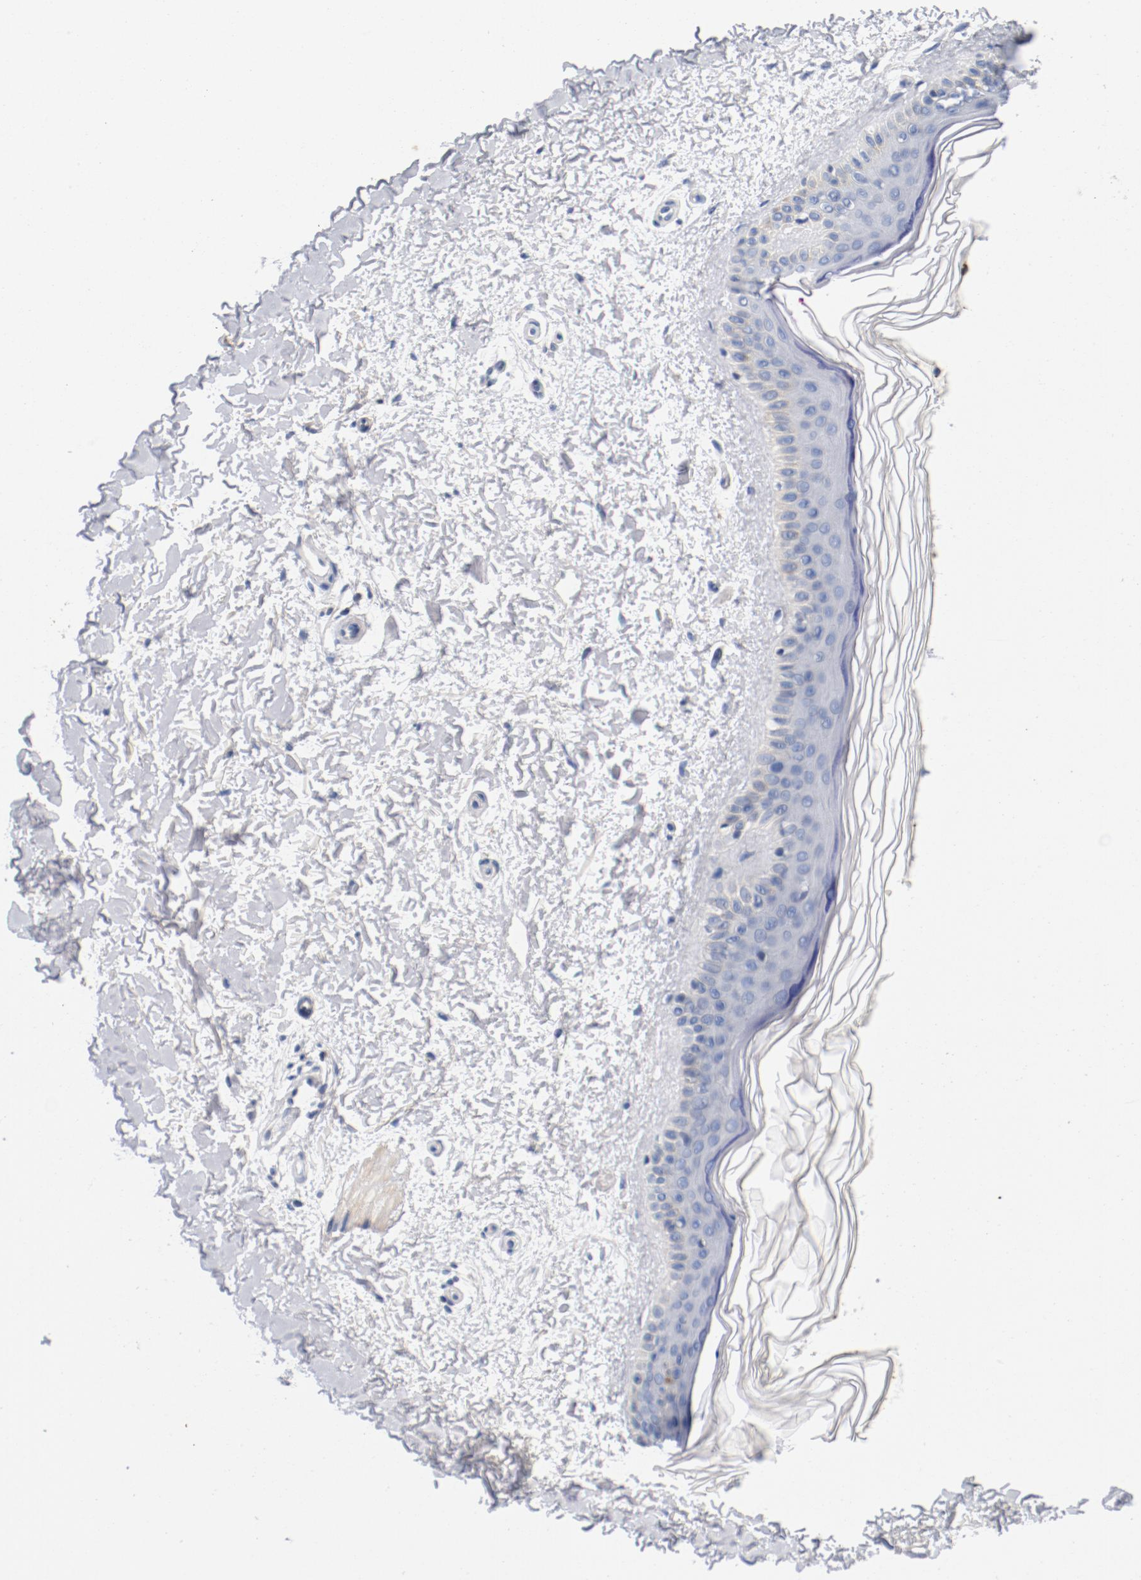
{"staining": {"intensity": "negative", "quantity": "none", "location": "none"}, "tissue": "skin", "cell_type": "Fibroblasts", "image_type": "normal", "snomed": [{"axis": "morphology", "description": "Normal tissue, NOS"}, {"axis": "topography", "description": "Skin"}], "caption": "This is an IHC image of unremarkable human skin. There is no expression in fibroblasts.", "gene": "PIM1", "patient": {"sex": "female", "age": 19}}